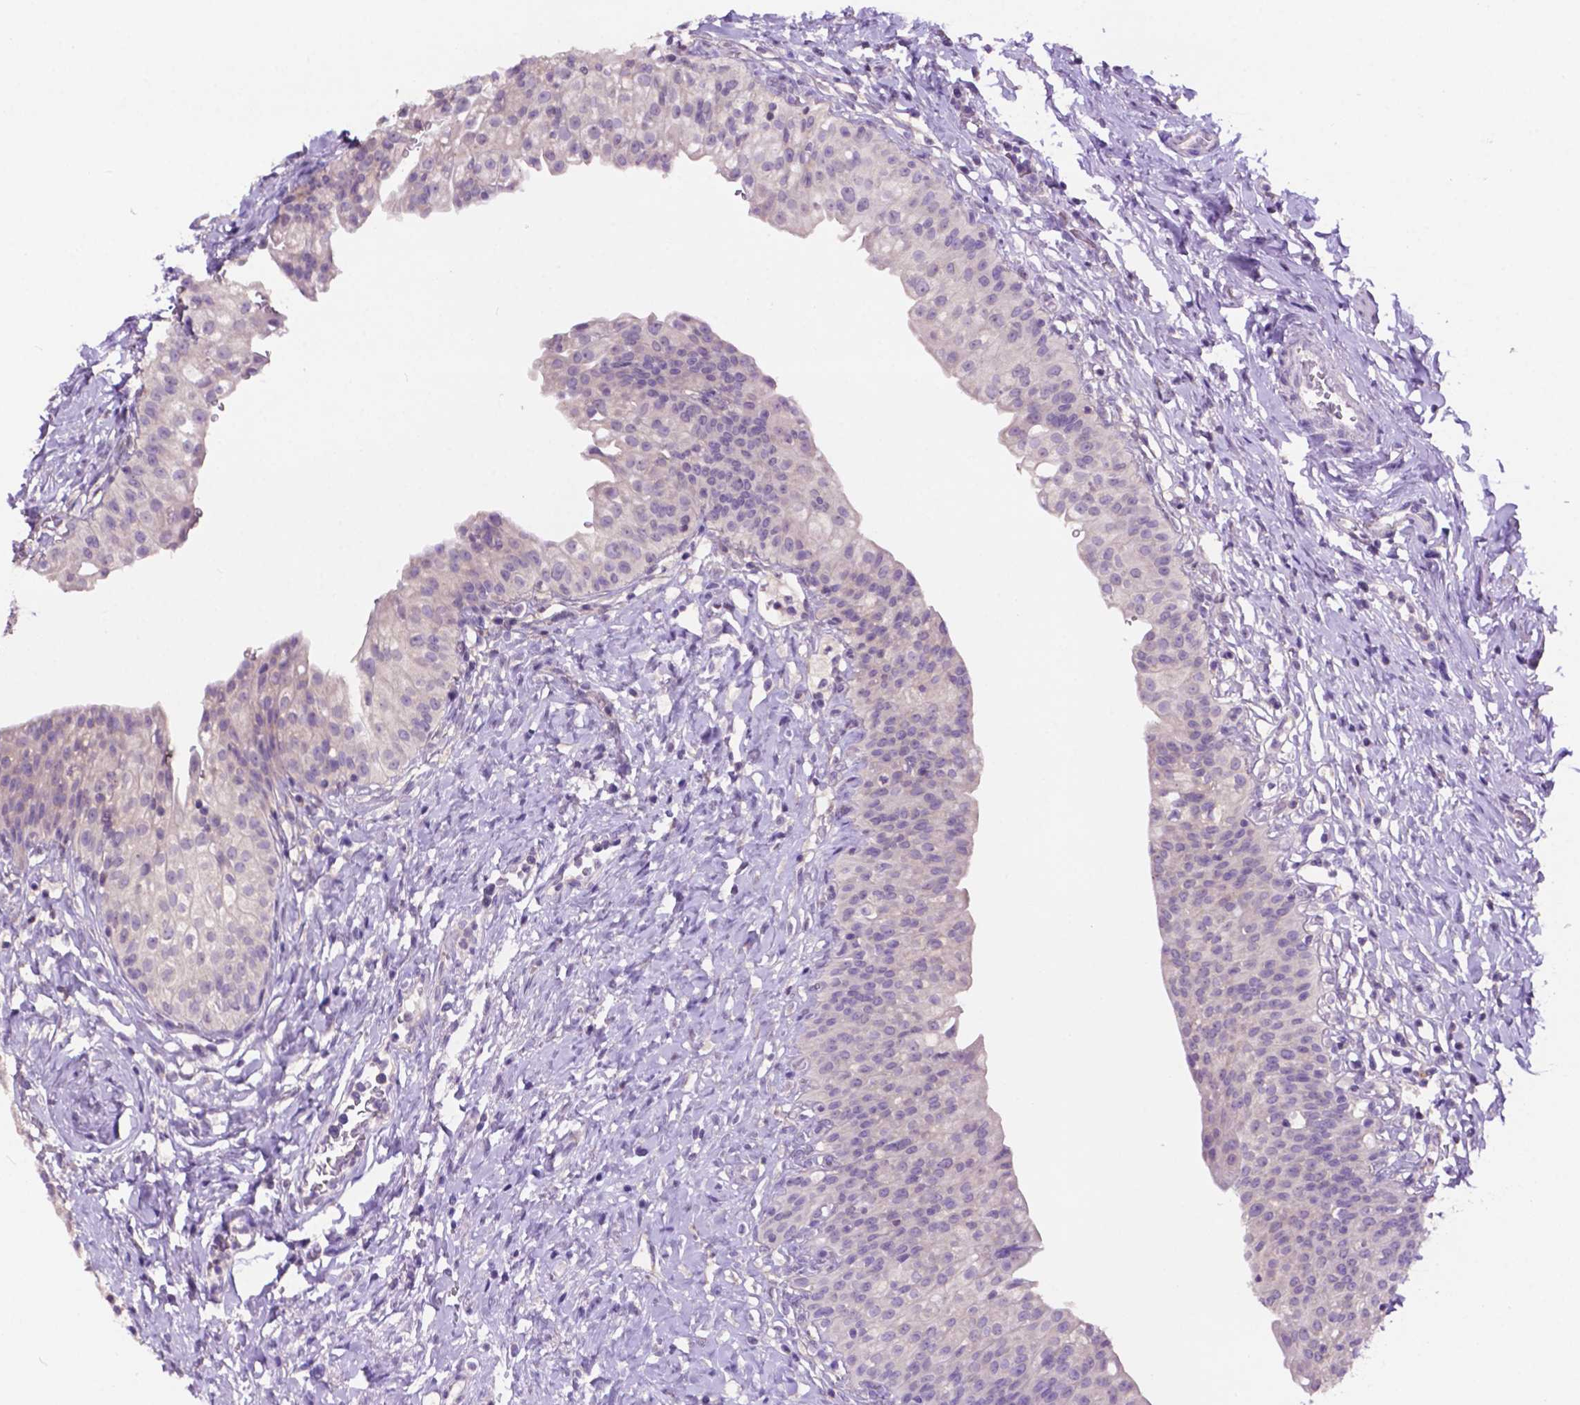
{"staining": {"intensity": "negative", "quantity": "none", "location": "none"}, "tissue": "urinary bladder", "cell_type": "Urothelial cells", "image_type": "normal", "snomed": [{"axis": "morphology", "description": "Normal tissue, NOS"}, {"axis": "topography", "description": "Urinary bladder"}], "caption": "Immunohistochemistry (IHC) photomicrograph of normal urinary bladder stained for a protein (brown), which shows no positivity in urothelial cells. The staining was performed using DAB to visualize the protein expression in brown, while the nuclei were stained in blue with hematoxylin (Magnification: 20x).", "gene": "PRPS2", "patient": {"sex": "male", "age": 76}}